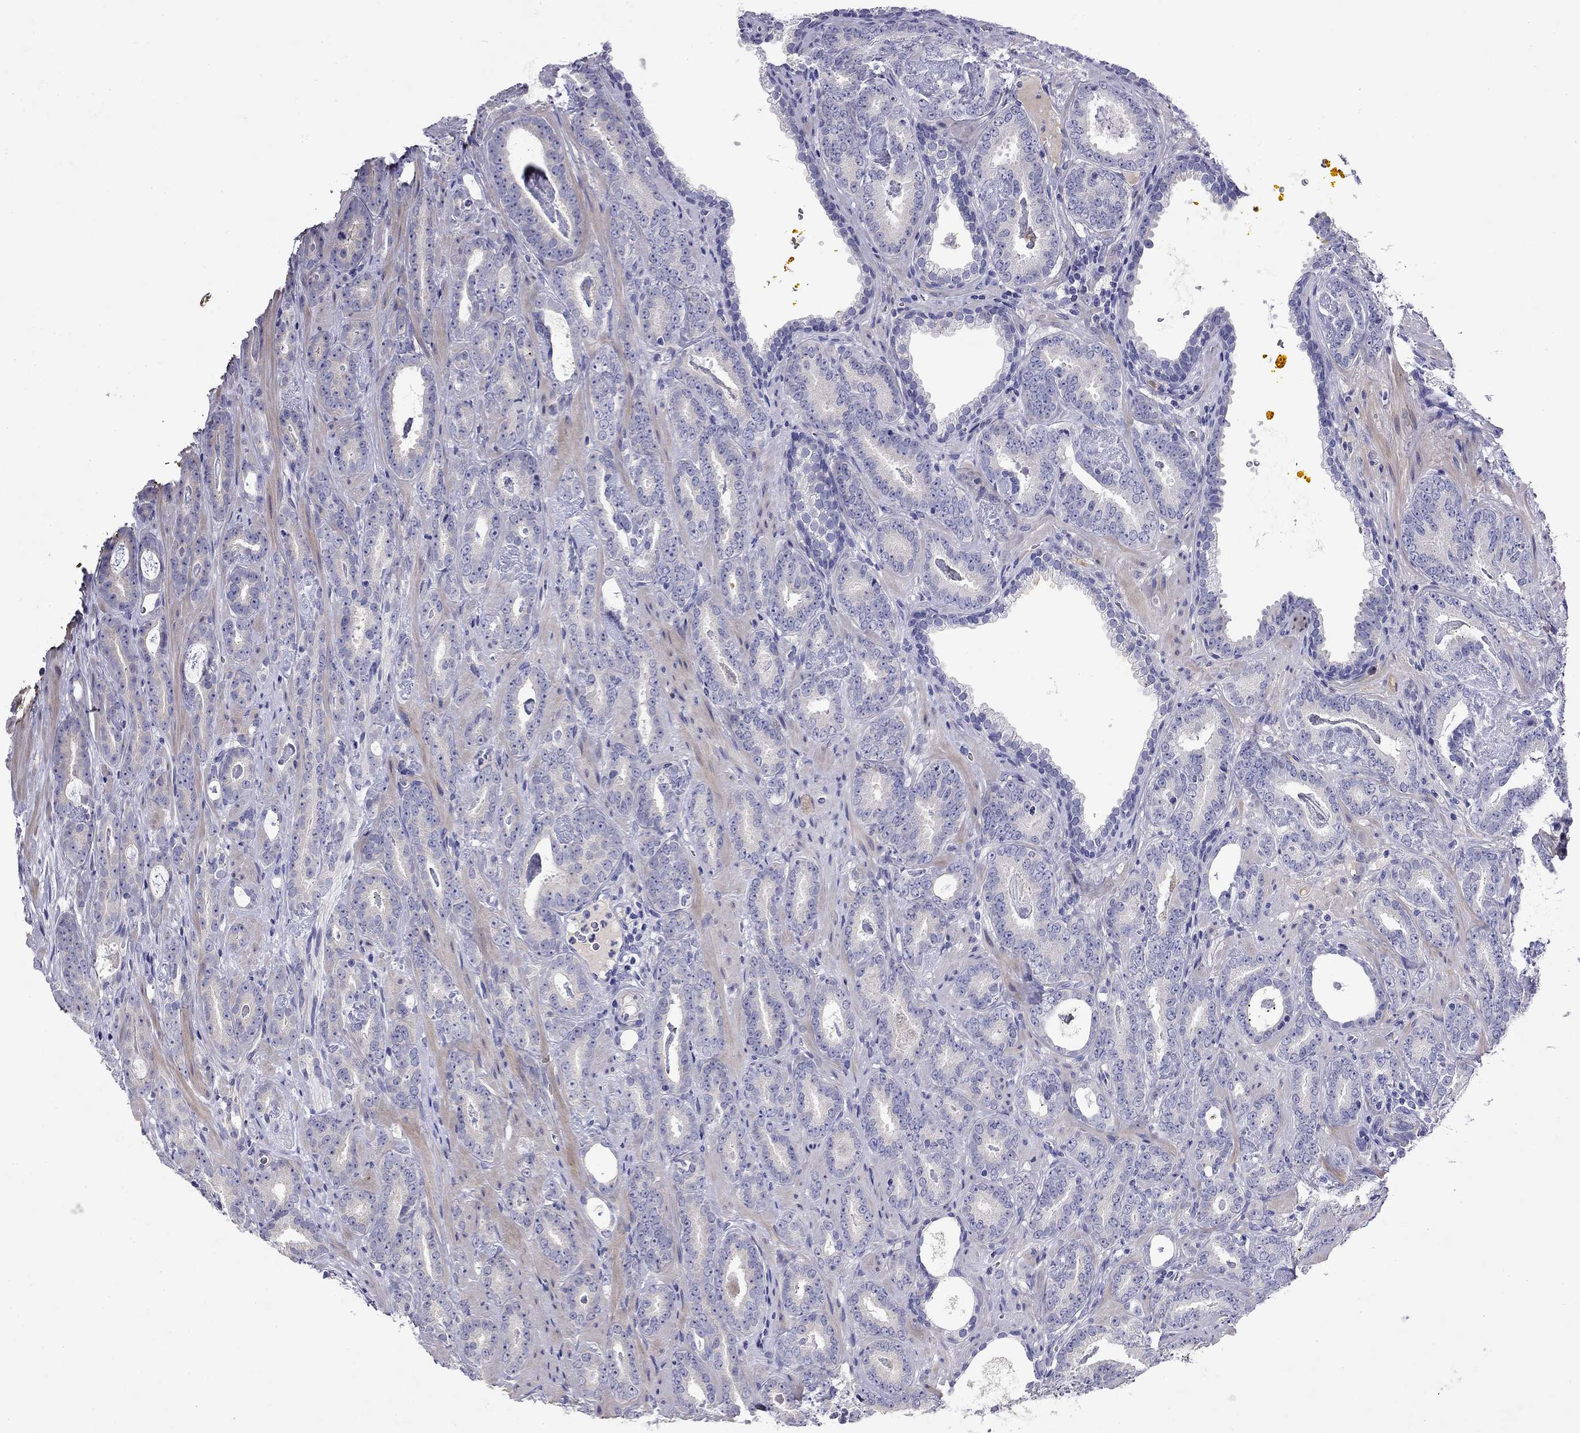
{"staining": {"intensity": "negative", "quantity": "none", "location": "none"}, "tissue": "prostate cancer", "cell_type": "Tumor cells", "image_type": "cancer", "snomed": [{"axis": "morphology", "description": "Adenocarcinoma, Medium grade"}, {"axis": "topography", "description": "Prostate and seminal vesicle, NOS"}, {"axis": "topography", "description": "Prostate"}], "caption": "An immunohistochemistry (IHC) image of prostate cancer is shown. There is no staining in tumor cells of prostate cancer.", "gene": "GNAT3", "patient": {"sex": "male", "age": 54}}